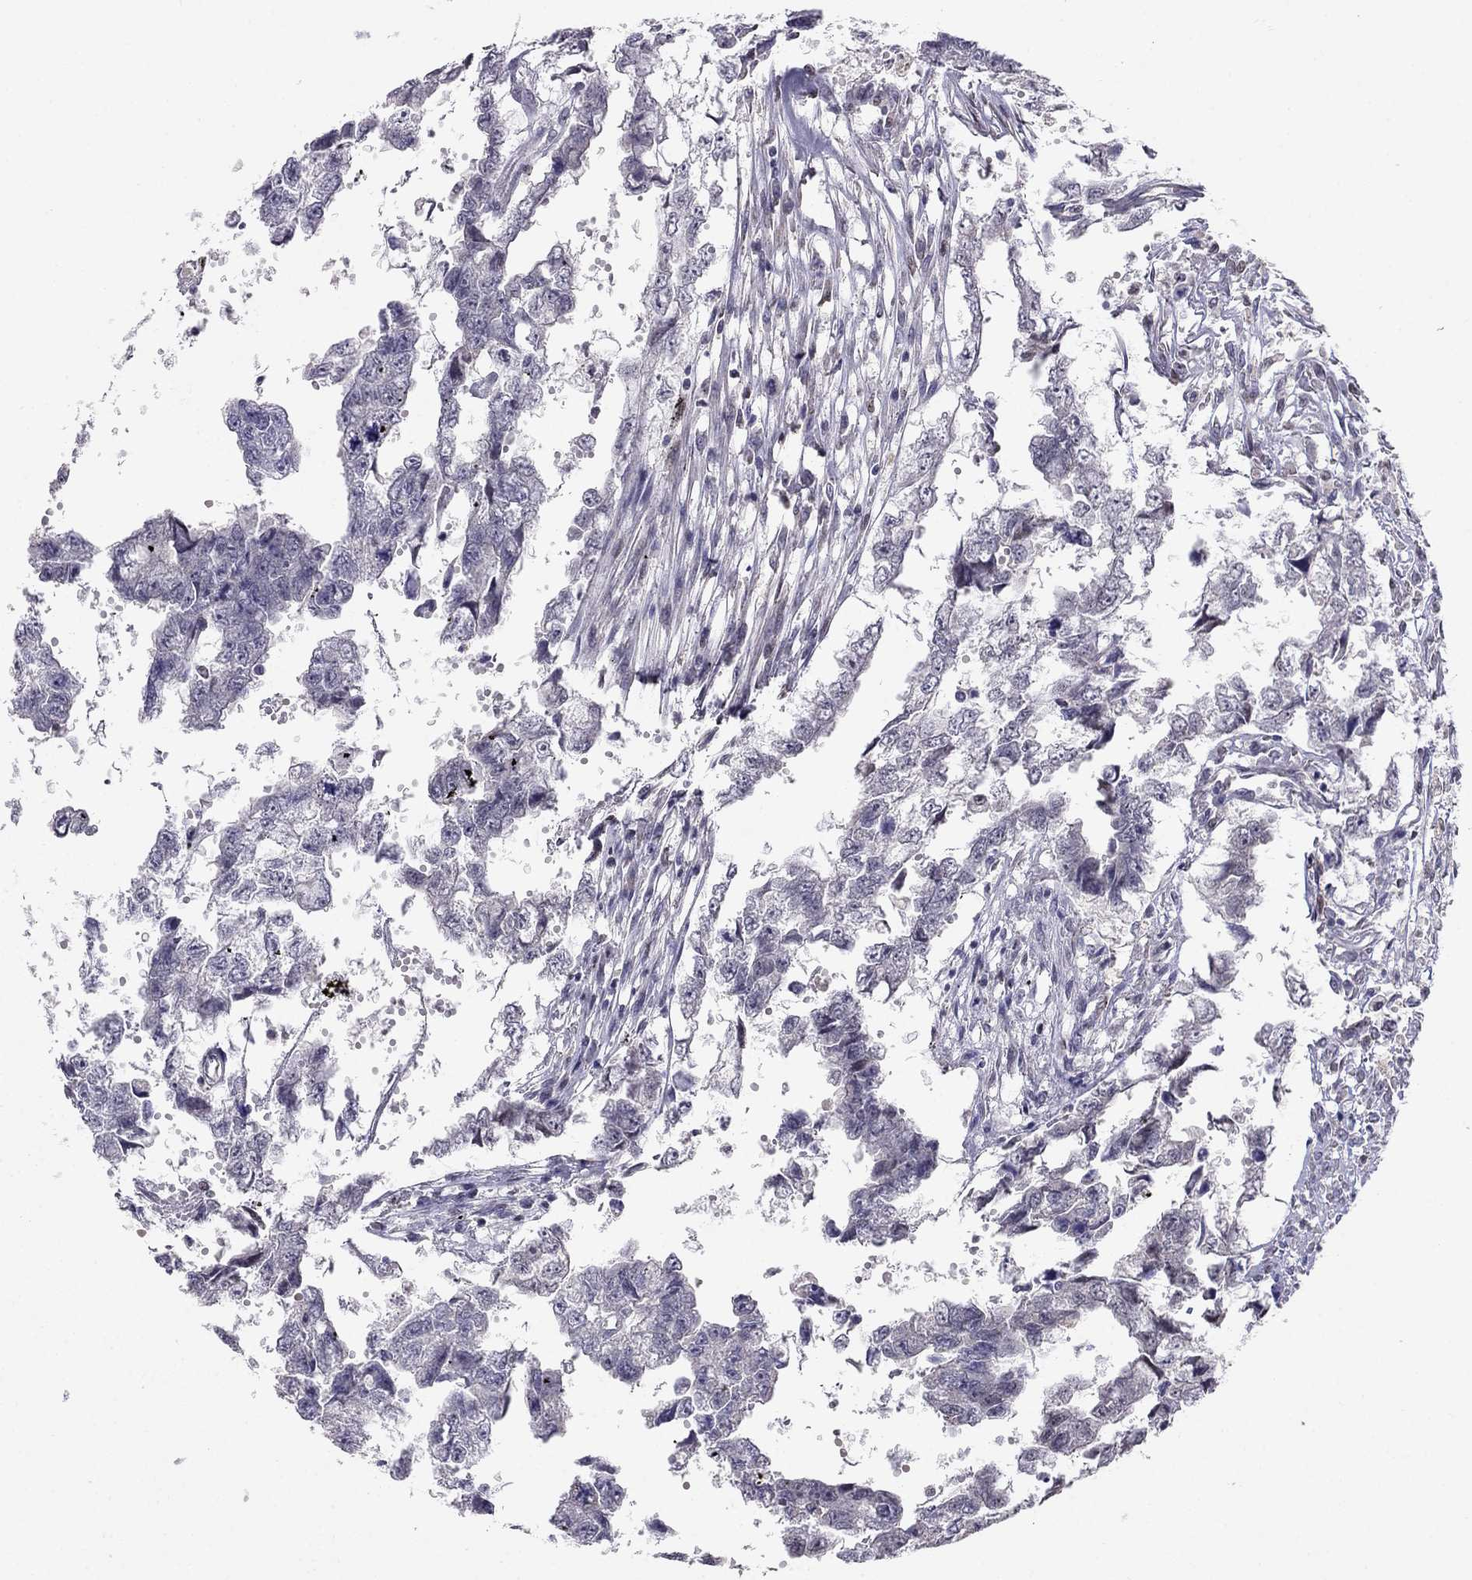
{"staining": {"intensity": "negative", "quantity": "none", "location": "none"}, "tissue": "testis cancer", "cell_type": "Tumor cells", "image_type": "cancer", "snomed": [{"axis": "morphology", "description": "Carcinoma, Embryonal, NOS"}, {"axis": "morphology", "description": "Teratoma, malignant, NOS"}, {"axis": "topography", "description": "Testis"}], "caption": "Testis teratoma (malignant) was stained to show a protein in brown. There is no significant staining in tumor cells.", "gene": "LRRC39", "patient": {"sex": "male", "age": 44}}